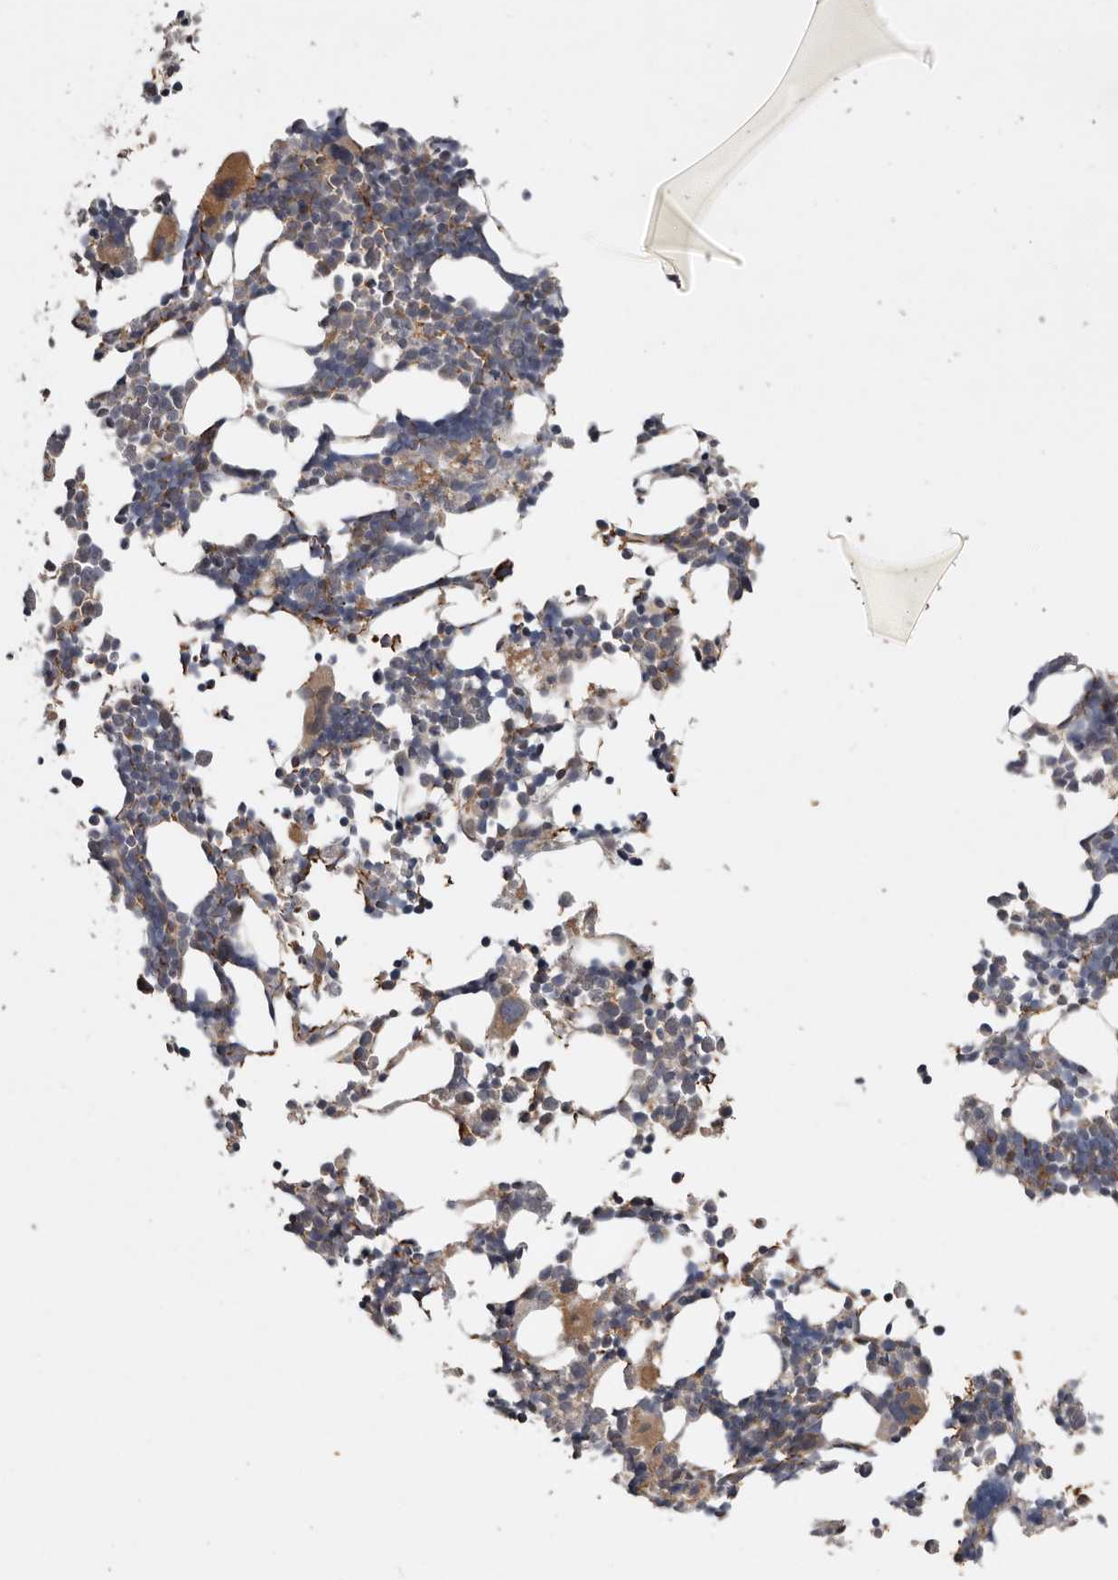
{"staining": {"intensity": "moderate", "quantity": "<25%", "location": "cytoplasmic/membranous"}, "tissue": "bone marrow", "cell_type": "Hematopoietic cells", "image_type": "normal", "snomed": [{"axis": "morphology", "description": "Normal tissue, NOS"}, {"axis": "morphology", "description": "Inflammation, NOS"}, {"axis": "topography", "description": "Bone marrow"}], "caption": "There is low levels of moderate cytoplasmic/membranous staining in hematopoietic cells of benign bone marrow, as demonstrated by immunohistochemical staining (brown color).", "gene": "CHML", "patient": {"sex": "male", "age": 21}}